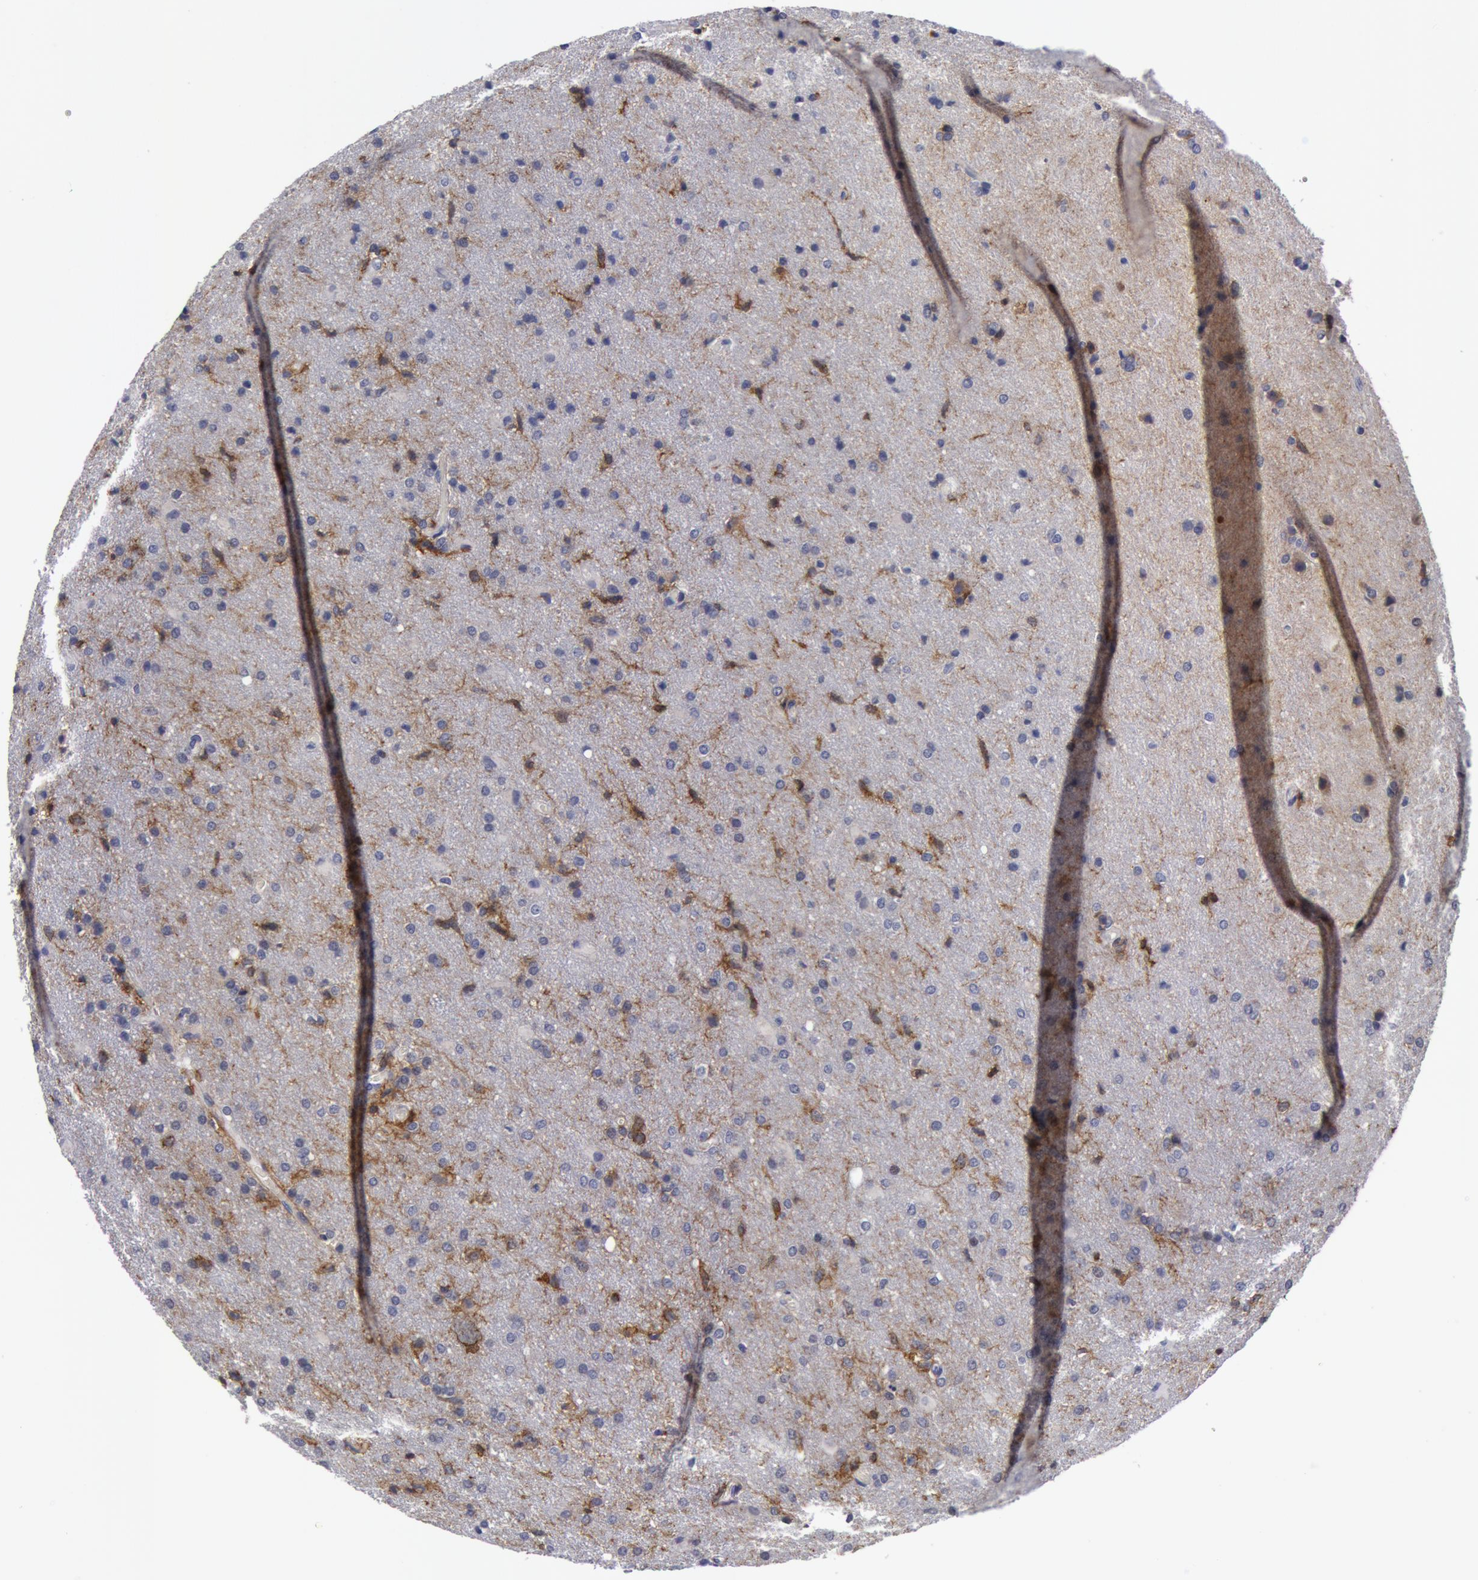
{"staining": {"intensity": "moderate", "quantity": "25%-75%", "location": "cytoplasmic/membranous"}, "tissue": "glioma", "cell_type": "Tumor cells", "image_type": "cancer", "snomed": [{"axis": "morphology", "description": "Glioma, malignant, High grade"}, {"axis": "topography", "description": "Brain"}], "caption": "Immunohistochemical staining of malignant glioma (high-grade) reveals medium levels of moderate cytoplasmic/membranous protein positivity in about 25%-75% of tumor cells. Using DAB (brown) and hematoxylin (blue) stains, captured at high magnification using brightfield microscopy.", "gene": "NLGN4X", "patient": {"sex": "male", "age": 68}}